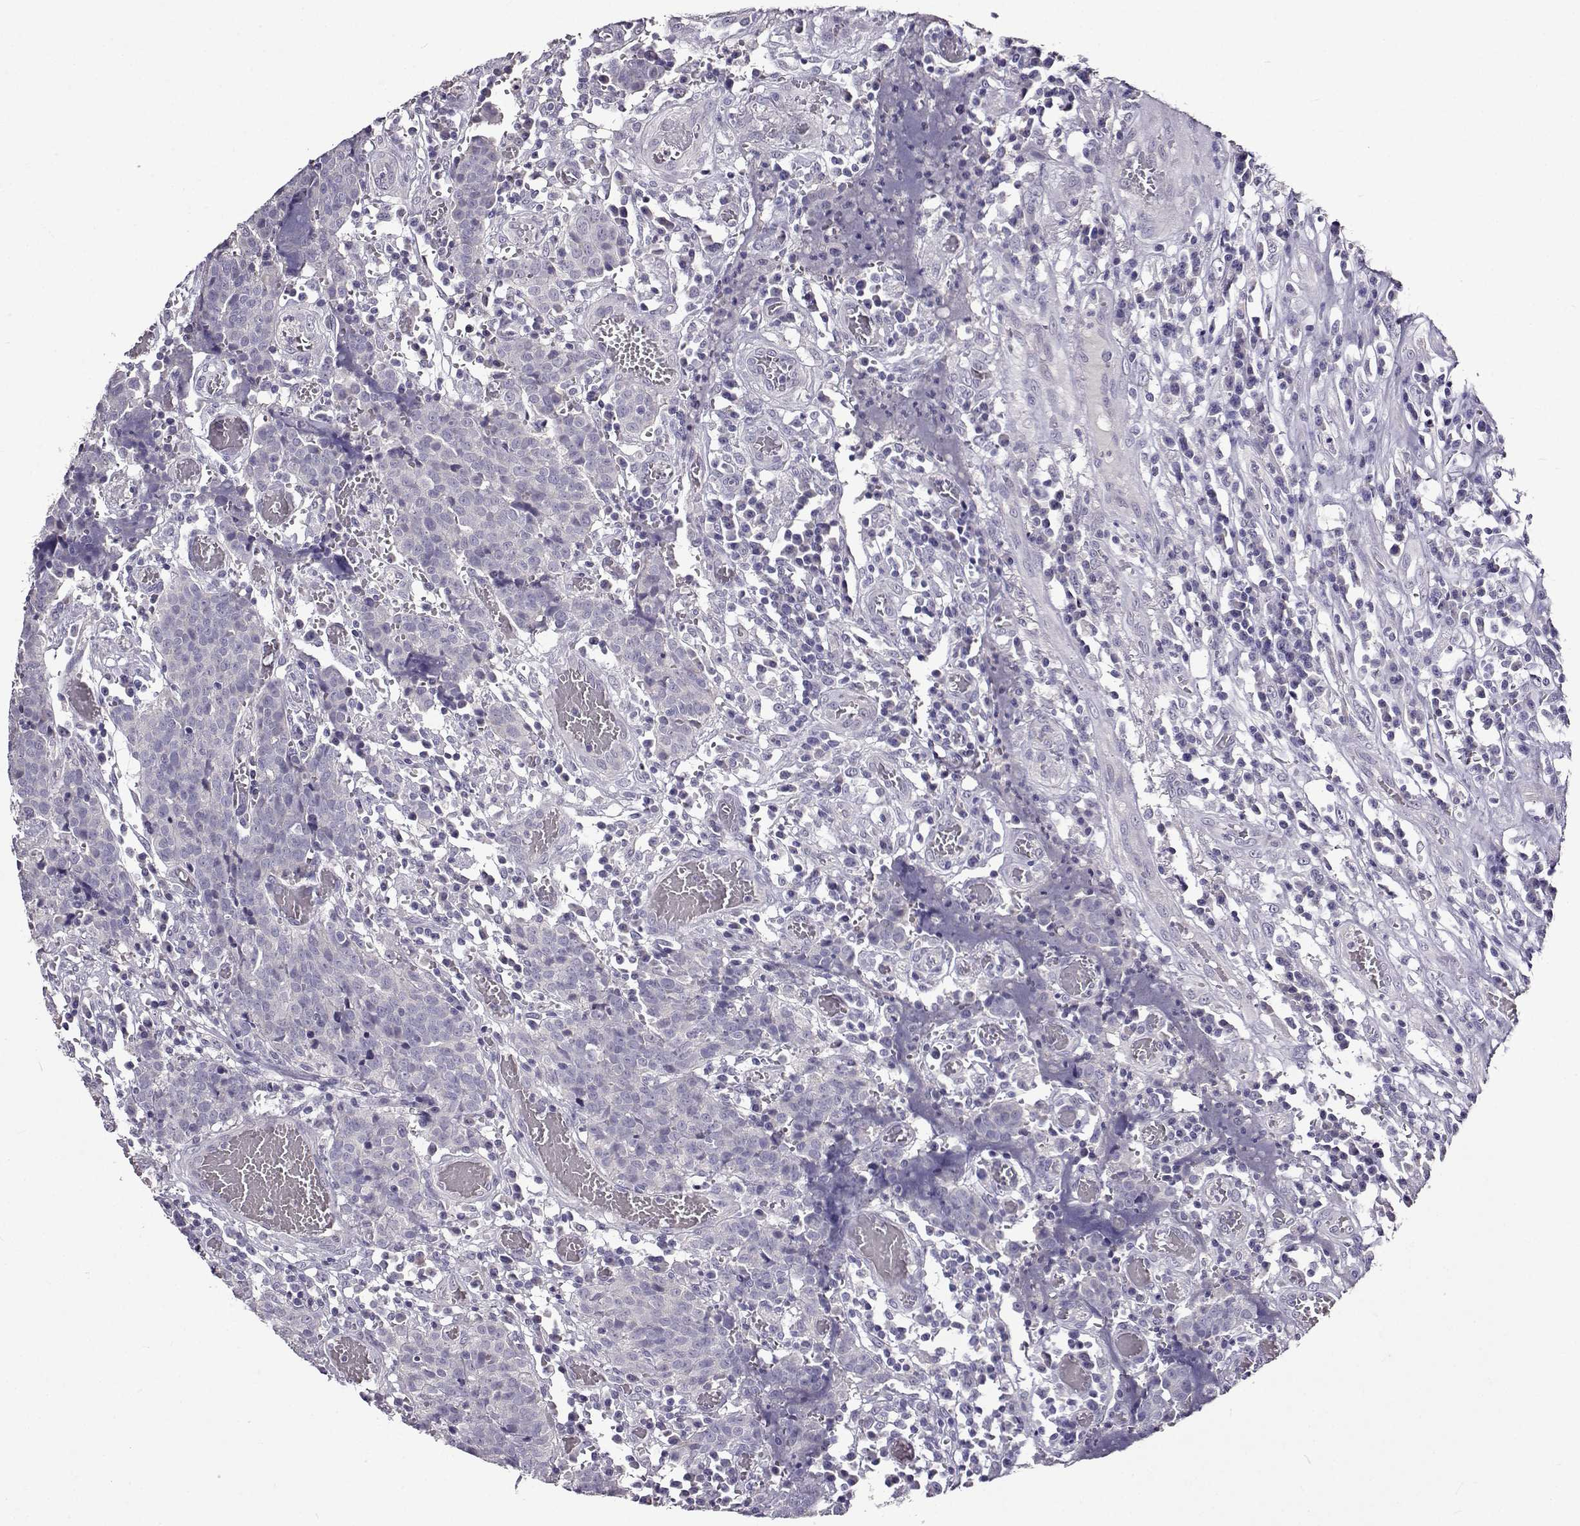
{"staining": {"intensity": "negative", "quantity": "none", "location": "none"}, "tissue": "prostate cancer", "cell_type": "Tumor cells", "image_type": "cancer", "snomed": [{"axis": "morphology", "description": "Adenocarcinoma, High grade"}, {"axis": "topography", "description": "Prostate and seminal vesicle, NOS"}], "caption": "Immunohistochemistry photomicrograph of prostate cancer stained for a protein (brown), which demonstrates no positivity in tumor cells.", "gene": "PAEP", "patient": {"sex": "male", "age": 60}}